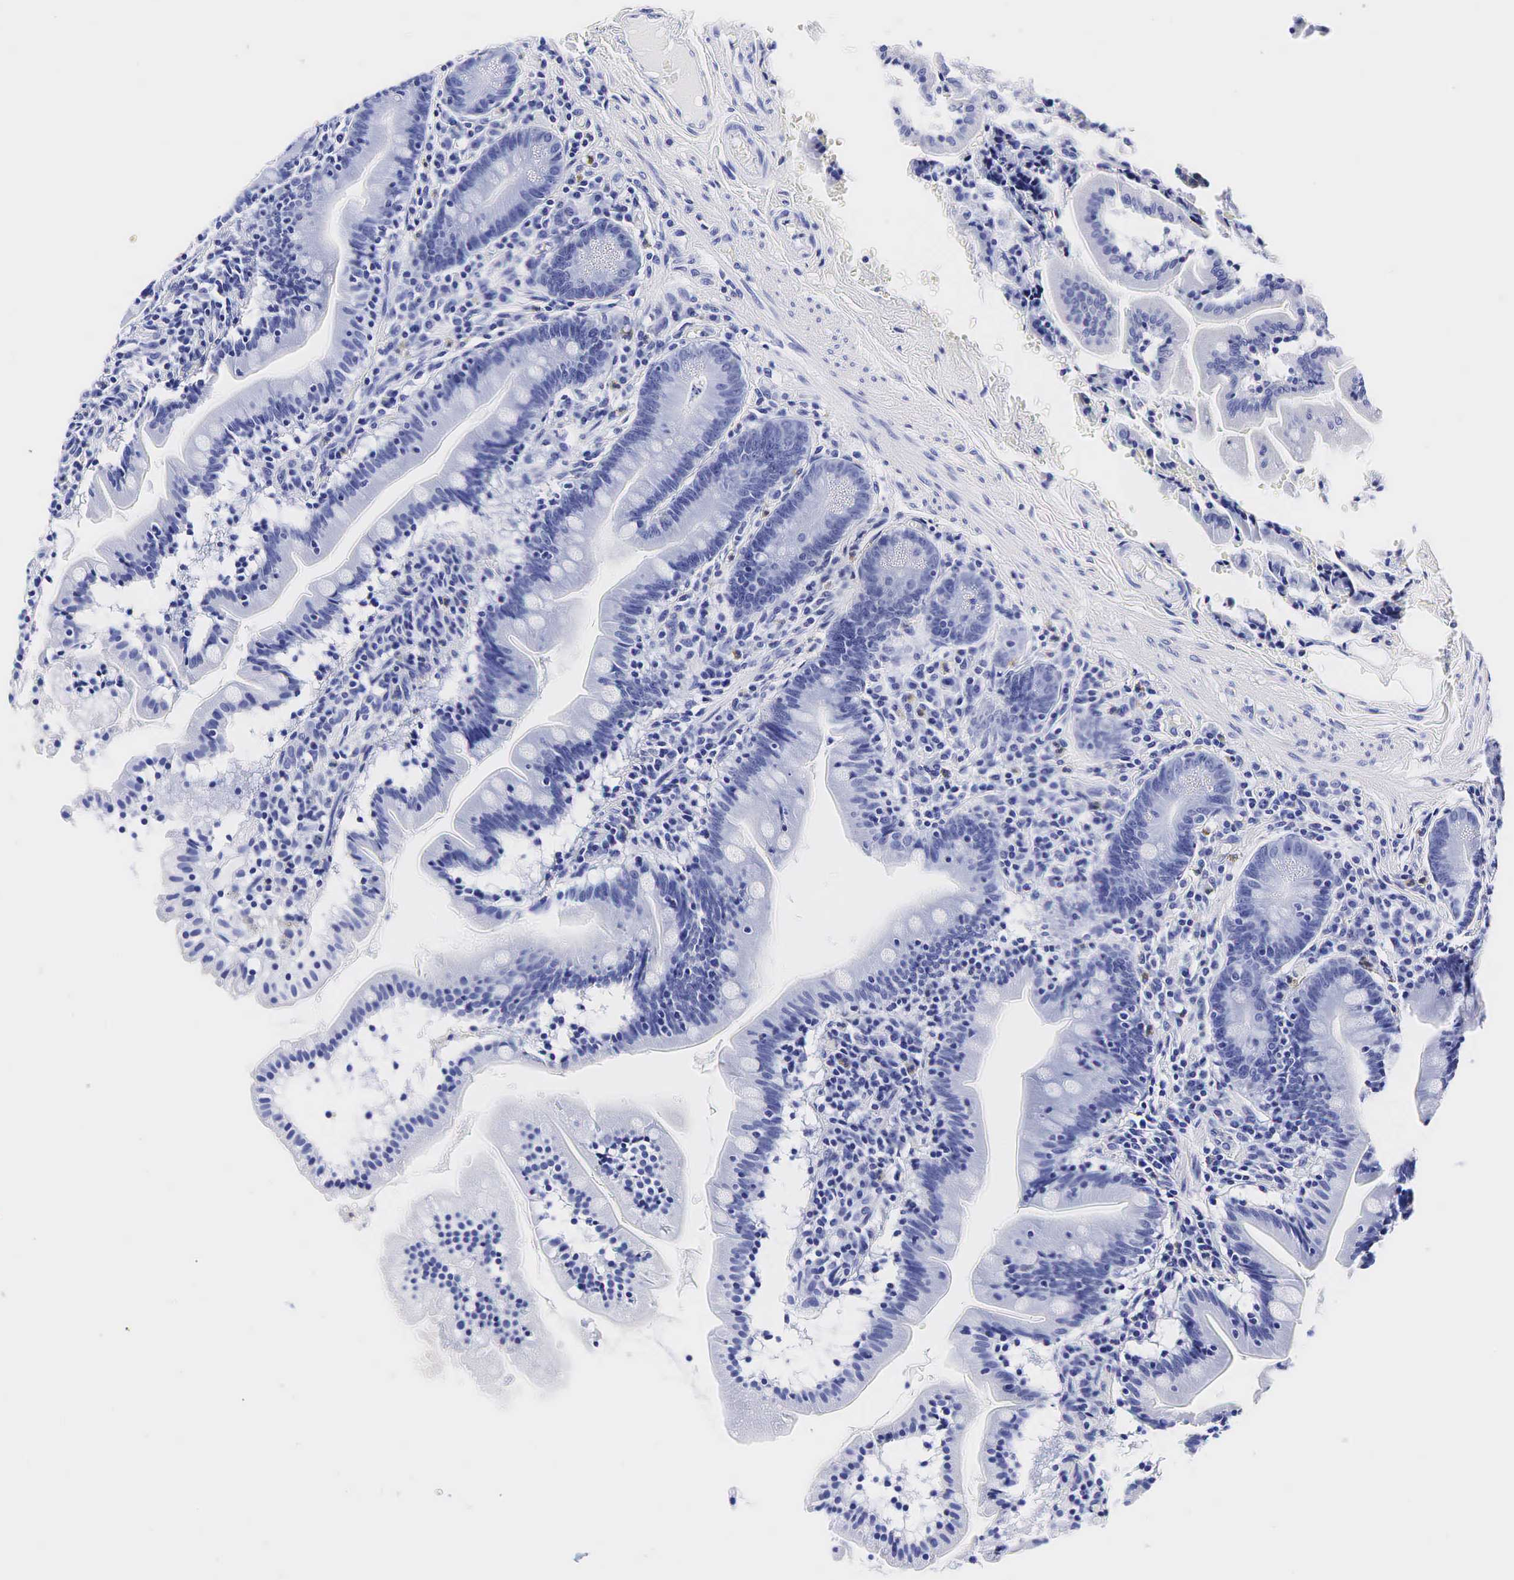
{"staining": {"intensity": "negative", "quantity": "none", "location": "none"}, "tissue": "small intestine", "cell_type": "Glandular cells", "image_type": "normal", "snomed": [{"axis": "morphology", "description": "Normal tissue, NOS"}, {"axis": "topography", "description": "Small intestine"}], "caption": "High power microscopy photomicrograph of an immunohistochemistry (IHC) photomicrograph of unremarkable small intestine, revealing no significant positivity in glandular cells. (Immunohistochemistry, brightfield microscopy, high magnification).", "gene": "TG", "patient": {"sex": "female", "age": 69}}